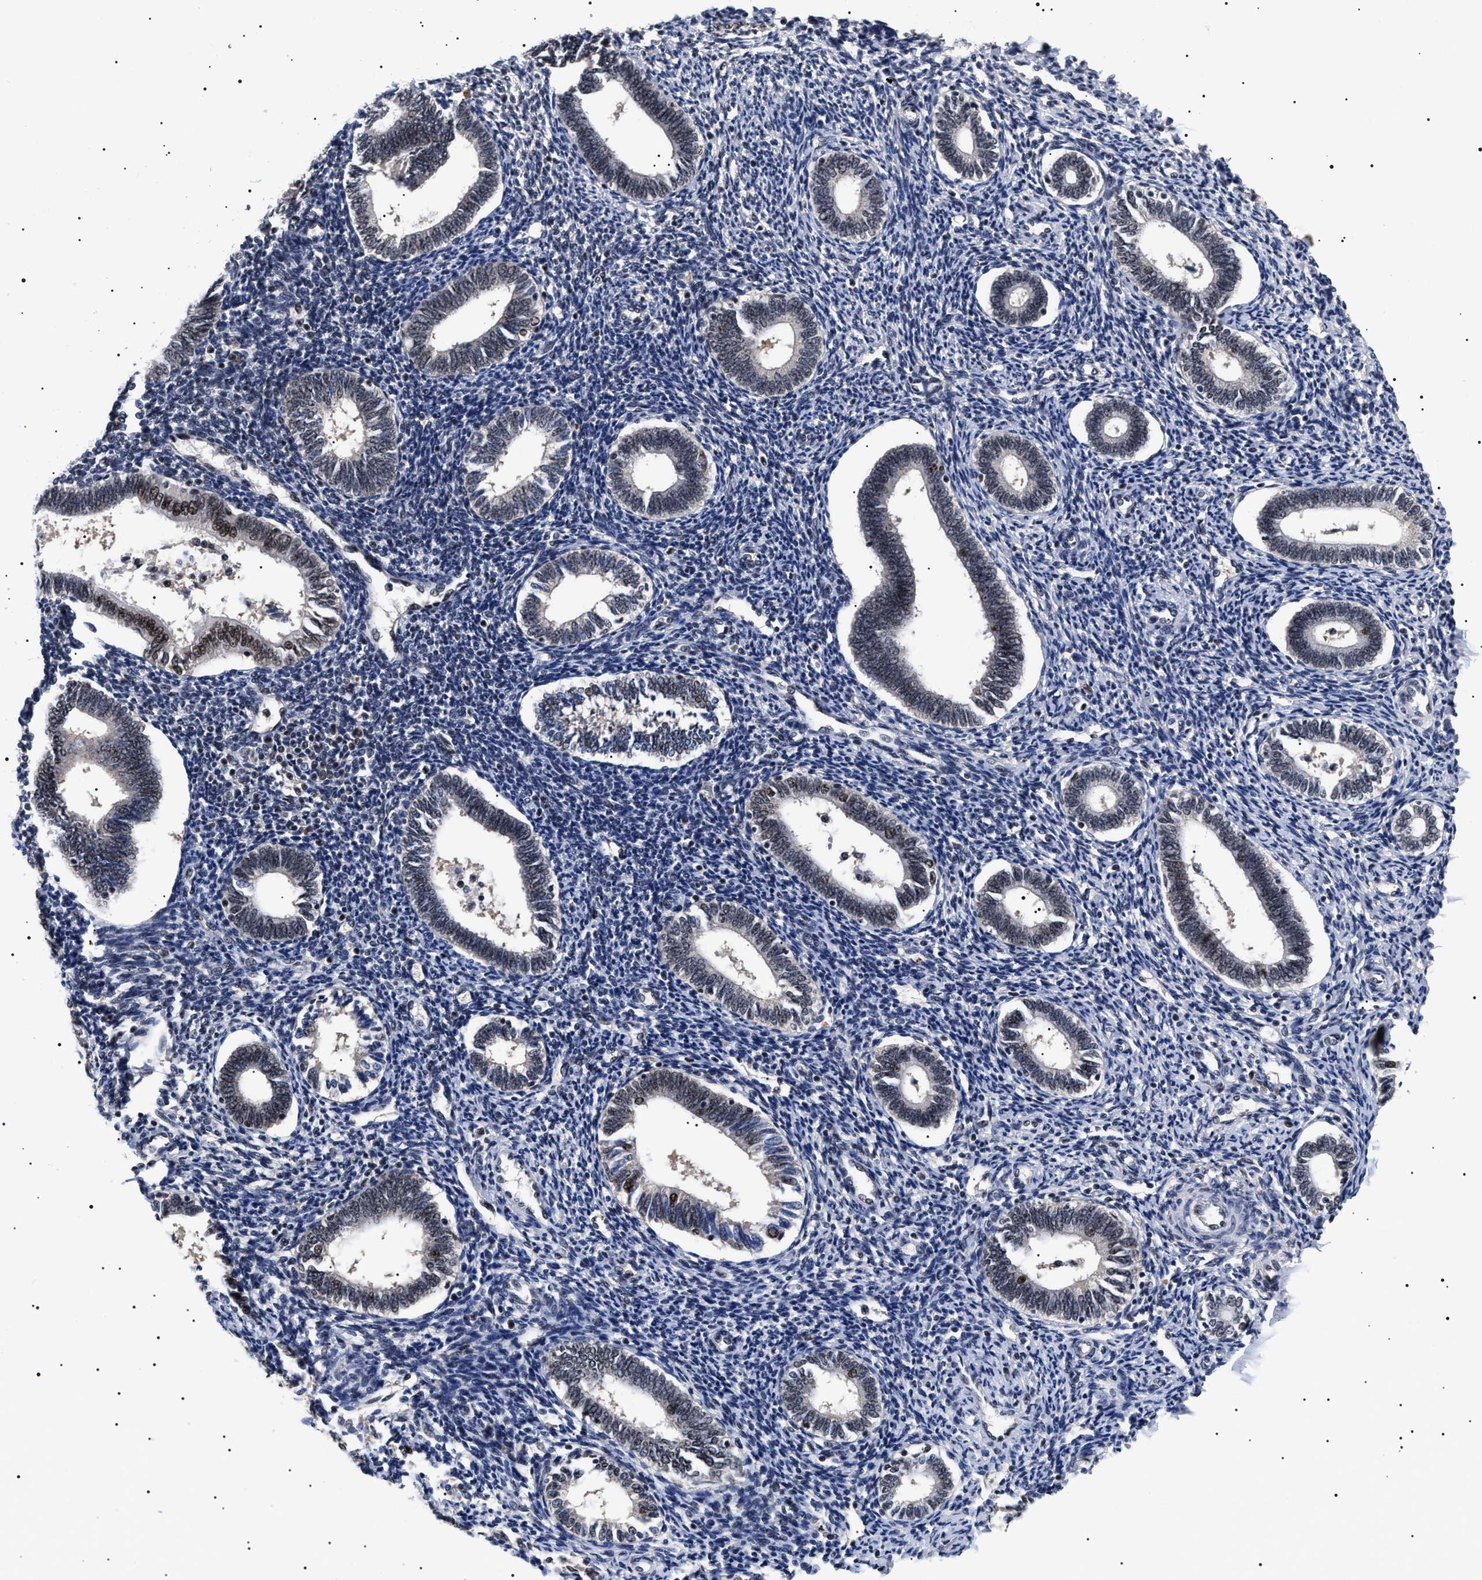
{"staining": {"intensity": "strong", "quantity": "25%-75%", "location": "nuclear"}, "tissue": "endometrium", "cell_type": "Cells in endometrial stroma", "image_type": "normal", "snomed": [{"axis": "morphology", "description": "Normal tissue, NOS"}, {"axis": "topography", "description": "Endometrium"}], "caption": "This is an image of immunohistochemistry staining of unremarkable endometrium, which shows strong expression in the nuclear of cells in endometrial stroma.", "gene": "CAAP1", "patient": {"sex": "female", "age": 41}}